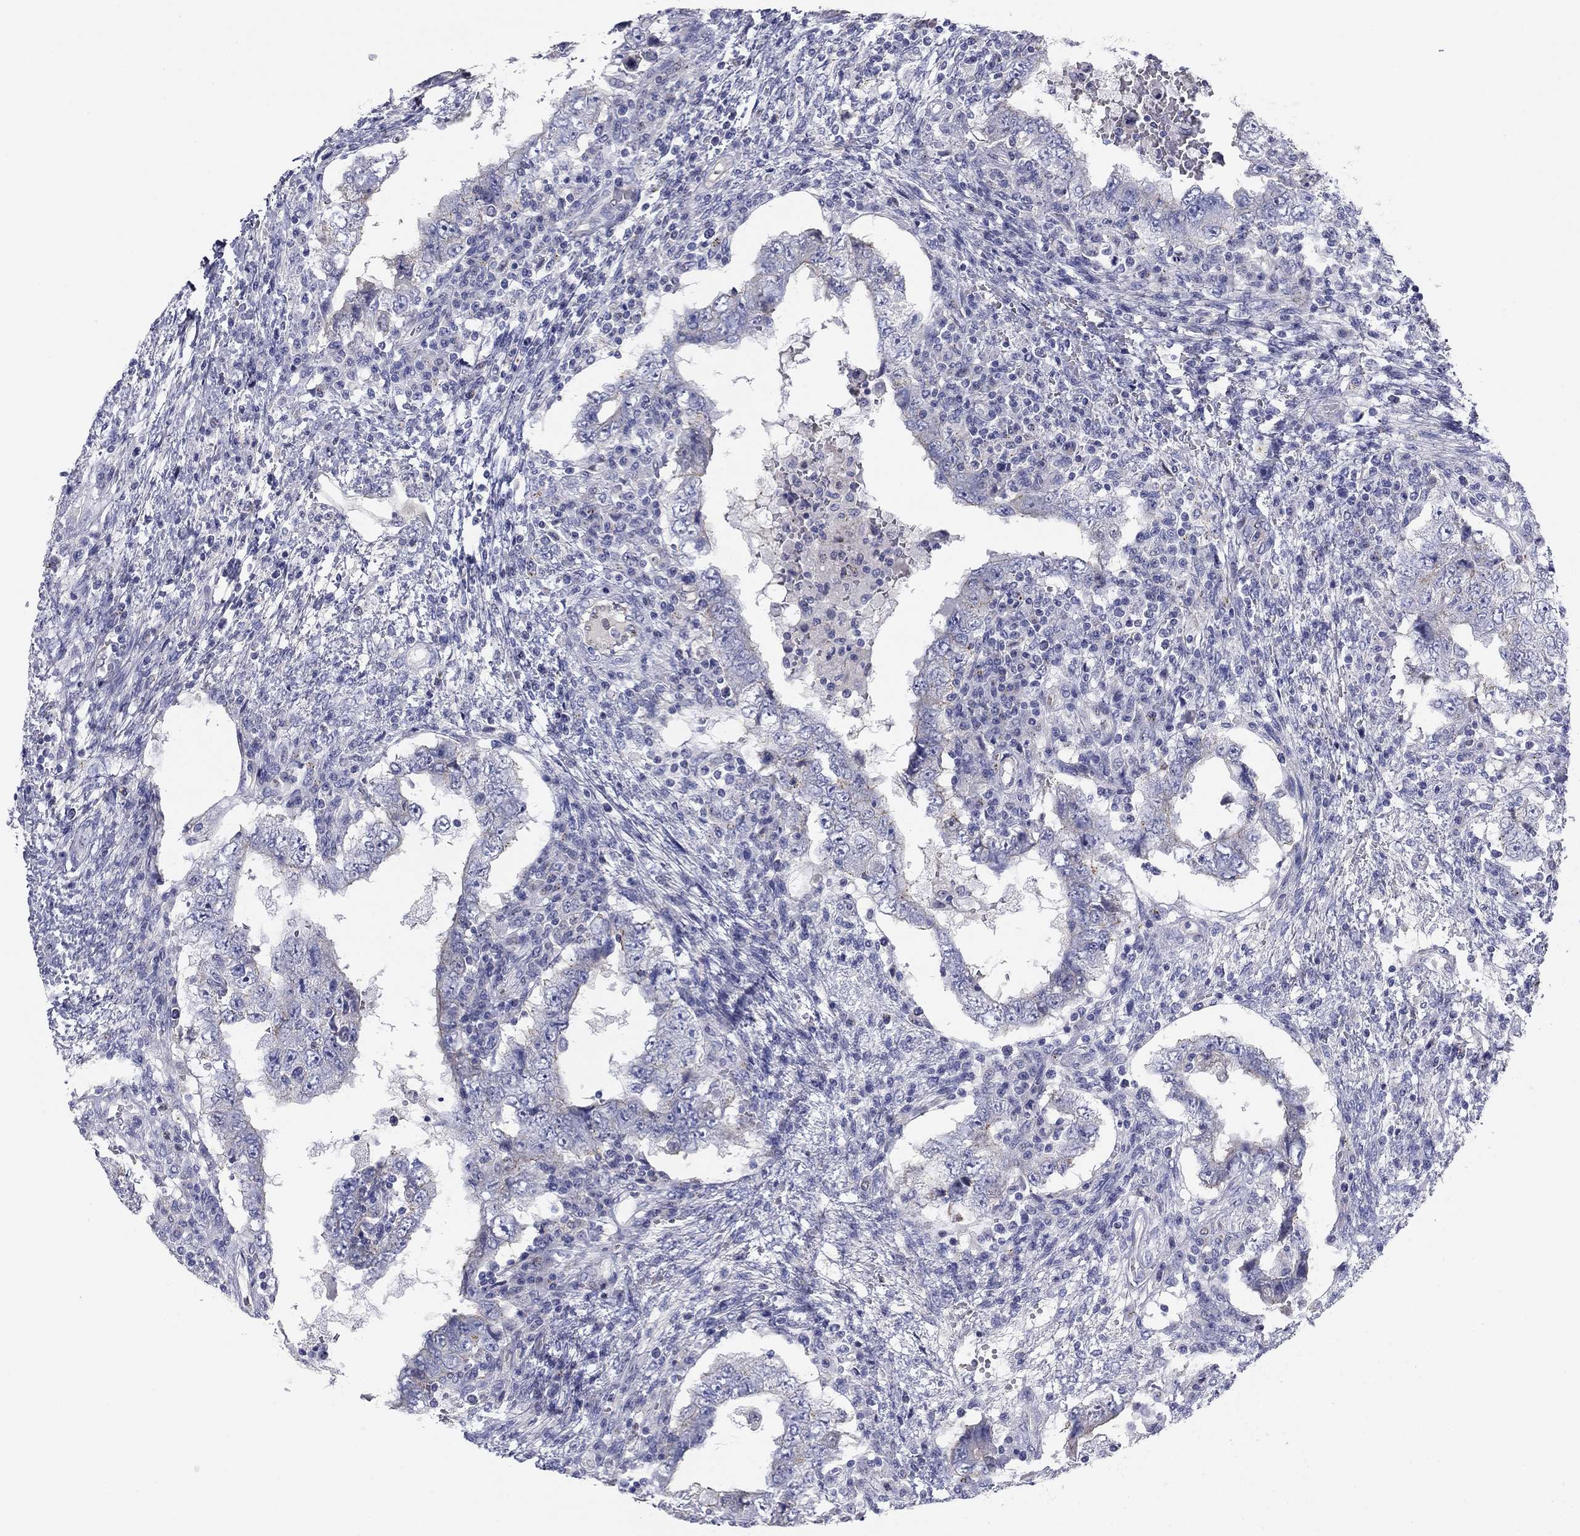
{"staining": {"intensity": "weak", "quantity": "<25%", "location": "cytoplasmic/membranous"}, "tissue": "testis cancer", "cell_type": "Tumor cells", "image_type": "cancer", "snomed": [{"axis": "morphology", "description": "Carcinoma, Embryonal, NOS"}, {"axis": "topography", "description": "Testis"}], "caption": "IHC histopathology image of embryonal carcinoma (testis) stained for a protein (brown), which exhibits no expression in tumor cells.", "gene": "SEPTIN3", "patient": {"sex": "male", "age": 26}}